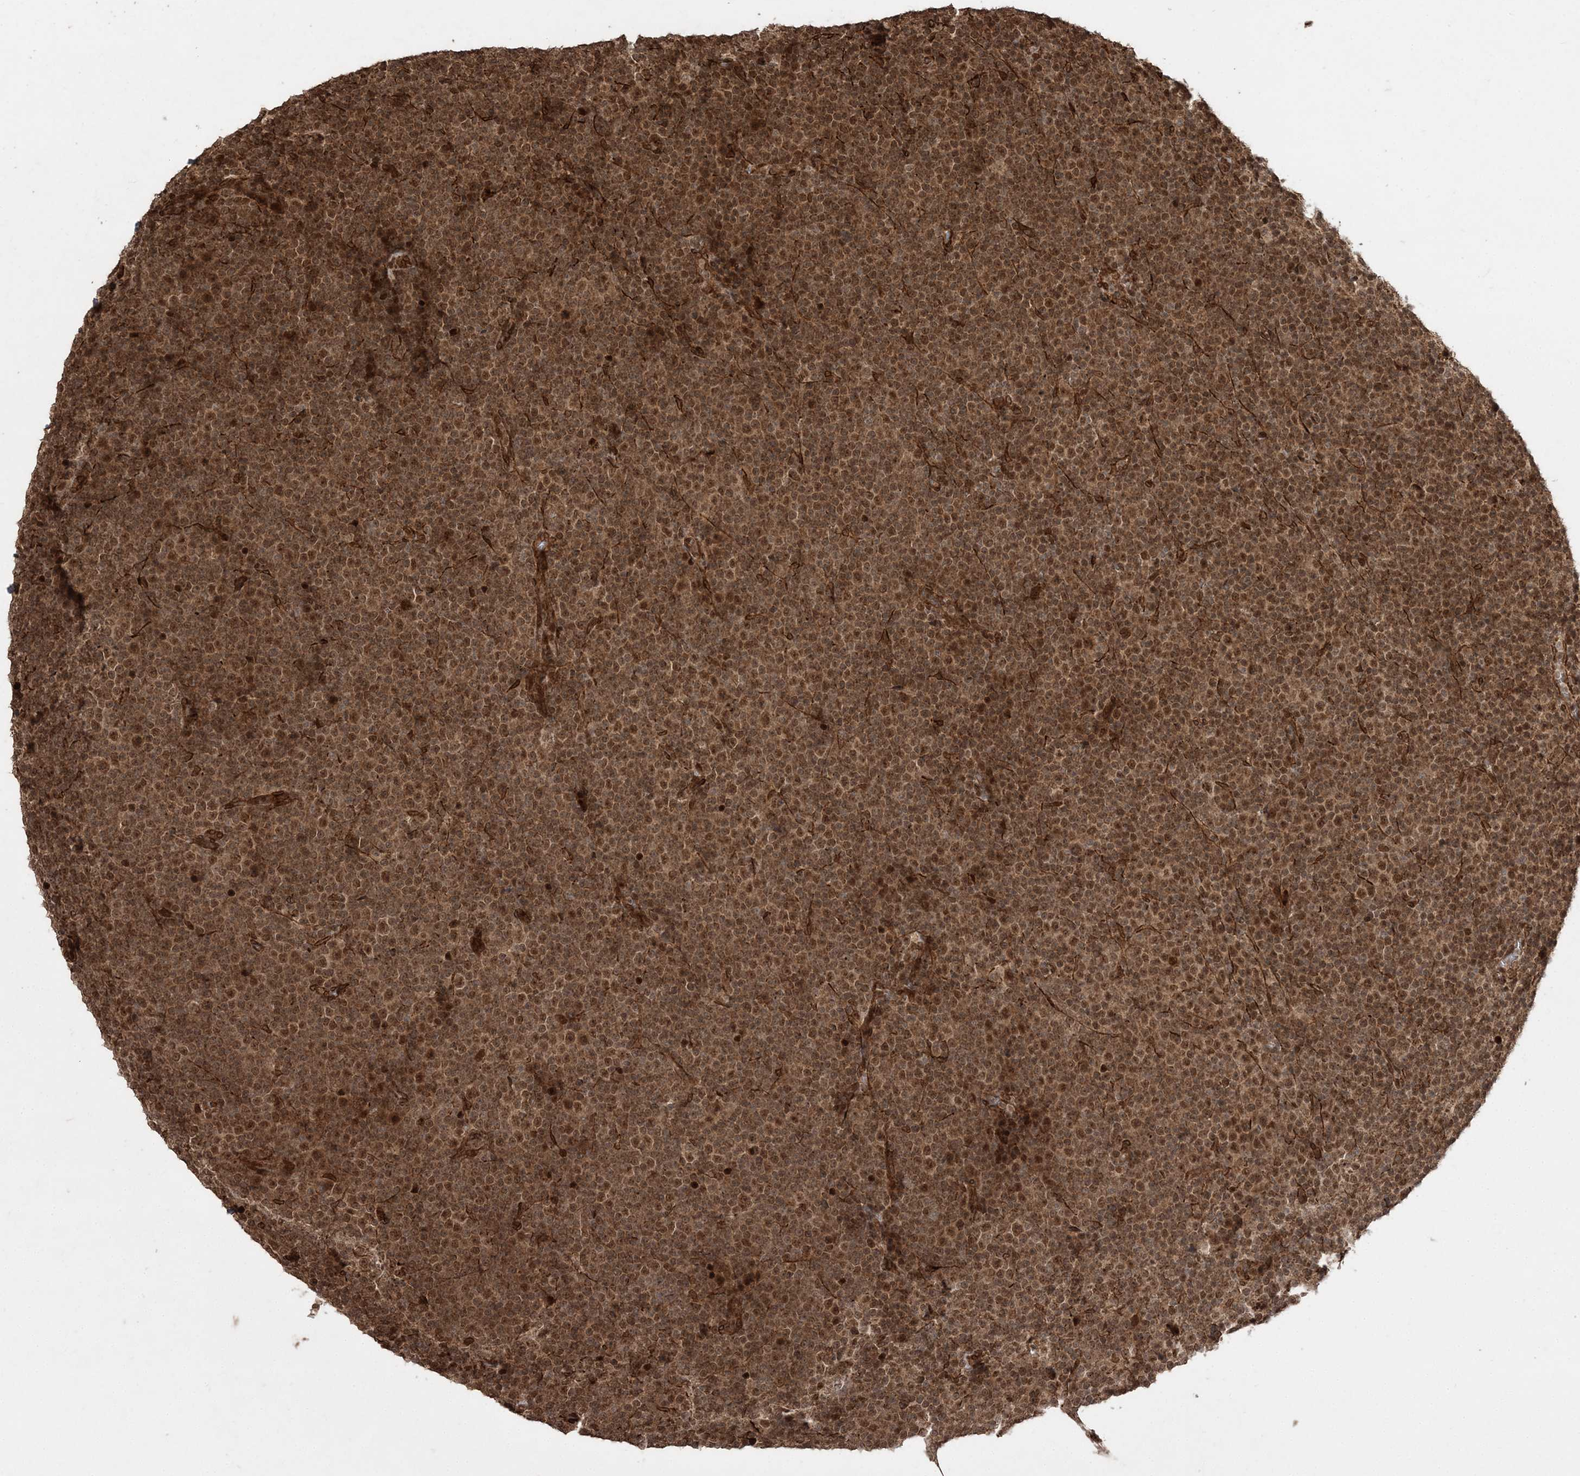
{"staining": {"intensity": "moderate", "quantity": ">75%", "location": "cytoplasmic/membranous,nuclear"}, "tissue": "lymphoma", "cell_type": "Tumor cells", "image_type": "cancer", "snomed": [{"axis": "morphology", "description": "Malignant lymphoma, non-Hodgkin's type, Low grade"}, {"axis": "topography", "description": "Lymph node"}], "caption": "This photomicrograph reveals lymphoma stained with immunohistochemistry (IHC) to label a protein in brown. The cytoplasmic/membranous and nuclear of tumor cells show moderate positivity for the protein. Nuclei are counter-stained blue.", "gene": "ETAA1", "patient": {"sex": "female", "age": 67}}